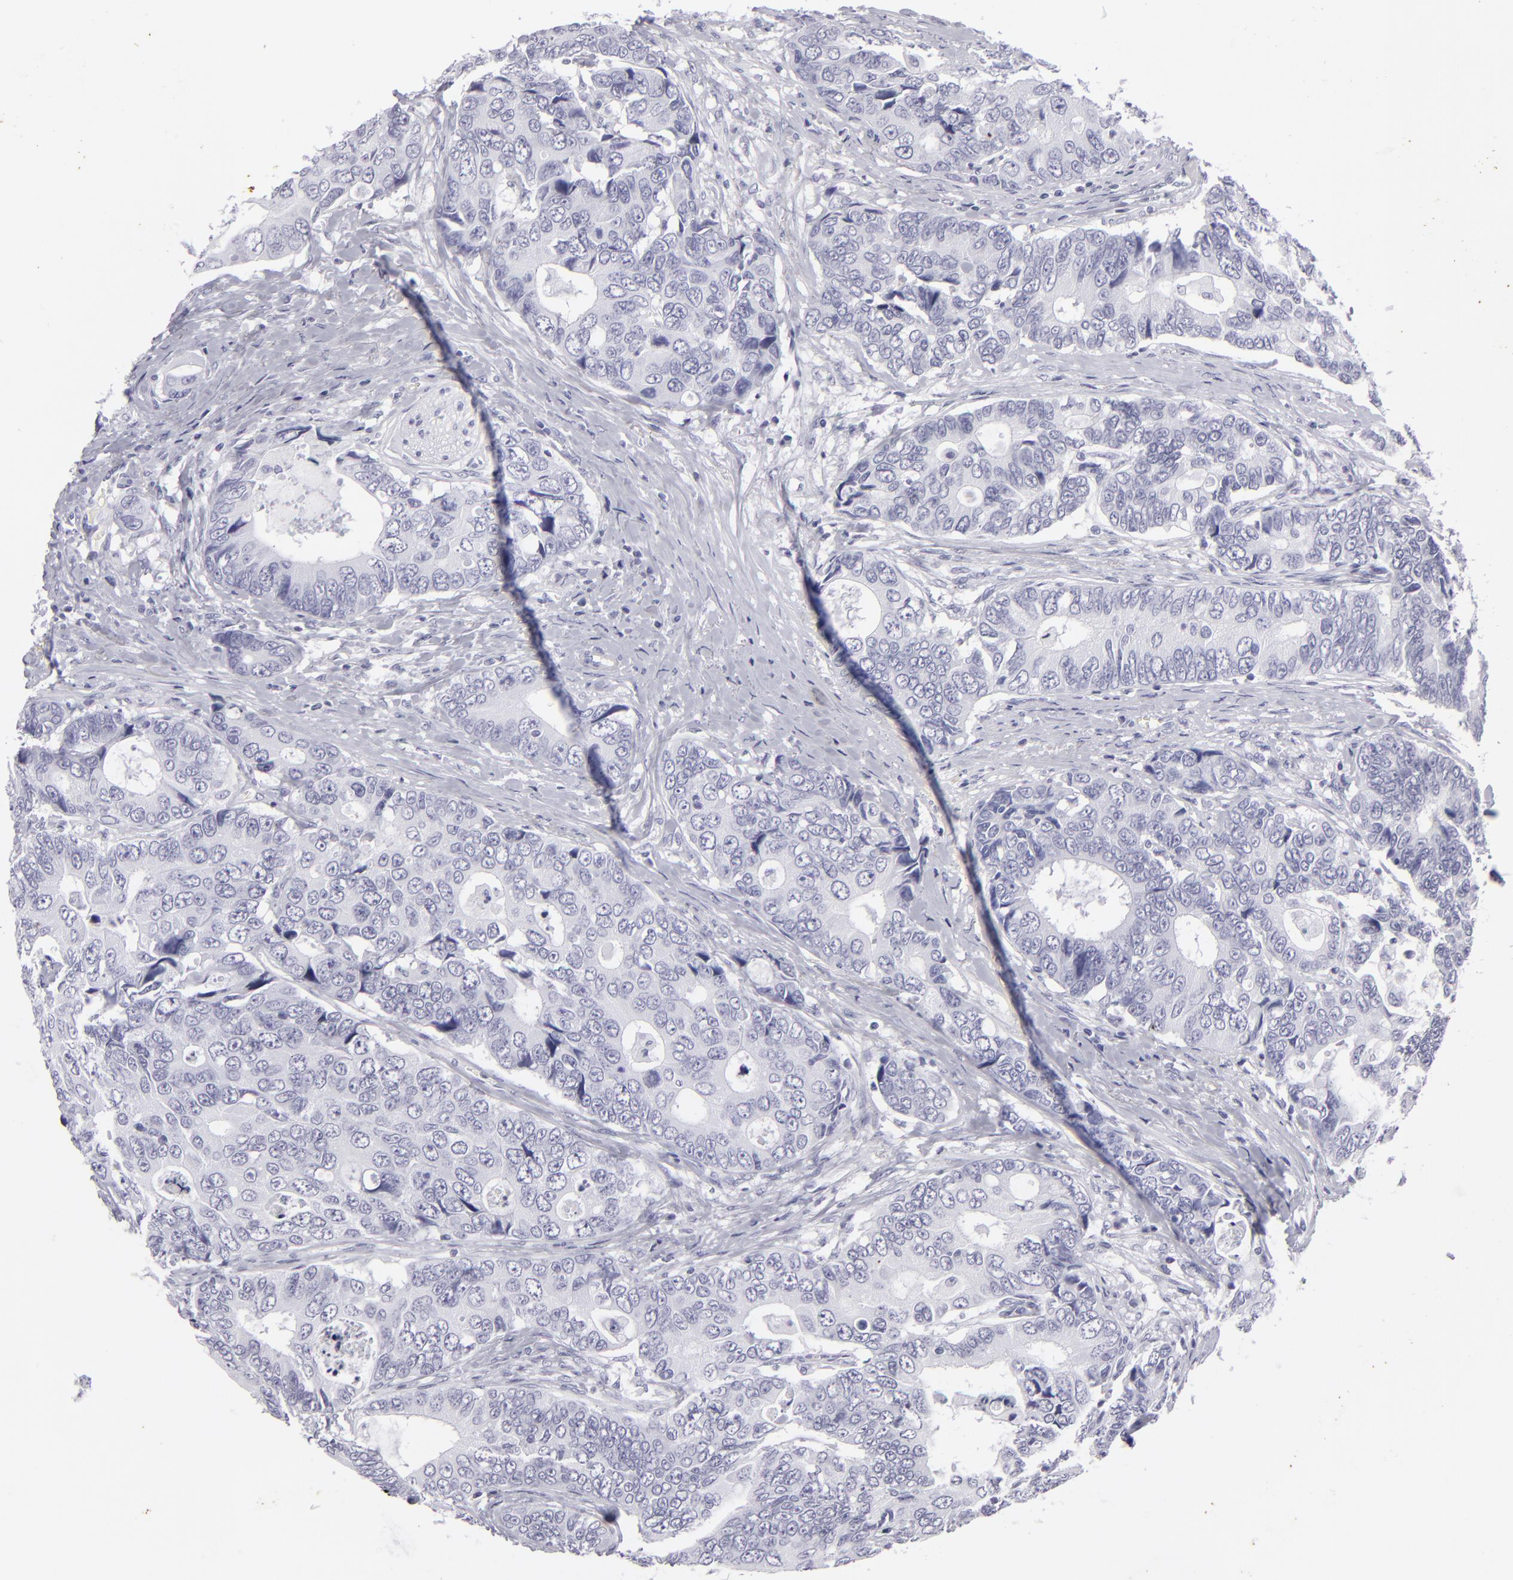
{"staining": {"intensity": "negative", "quantity": "none", "location": "none"}, "tissue": "colorectal cancer", "cell_type": "Tumor cells", "image_type": "cancer", "snomed": [{"axis": "morphology", "description": "Adenocarcinoma, NOS"}, {"axis": "topography", "description": "Rectum"}], "caption": "Tumor cells show no significant protein staining in colorectal adenocarcinoma. Nuclei are stained in blue.", "gene": "KRT1", "patient": {"sex": "female", "age": 67}}